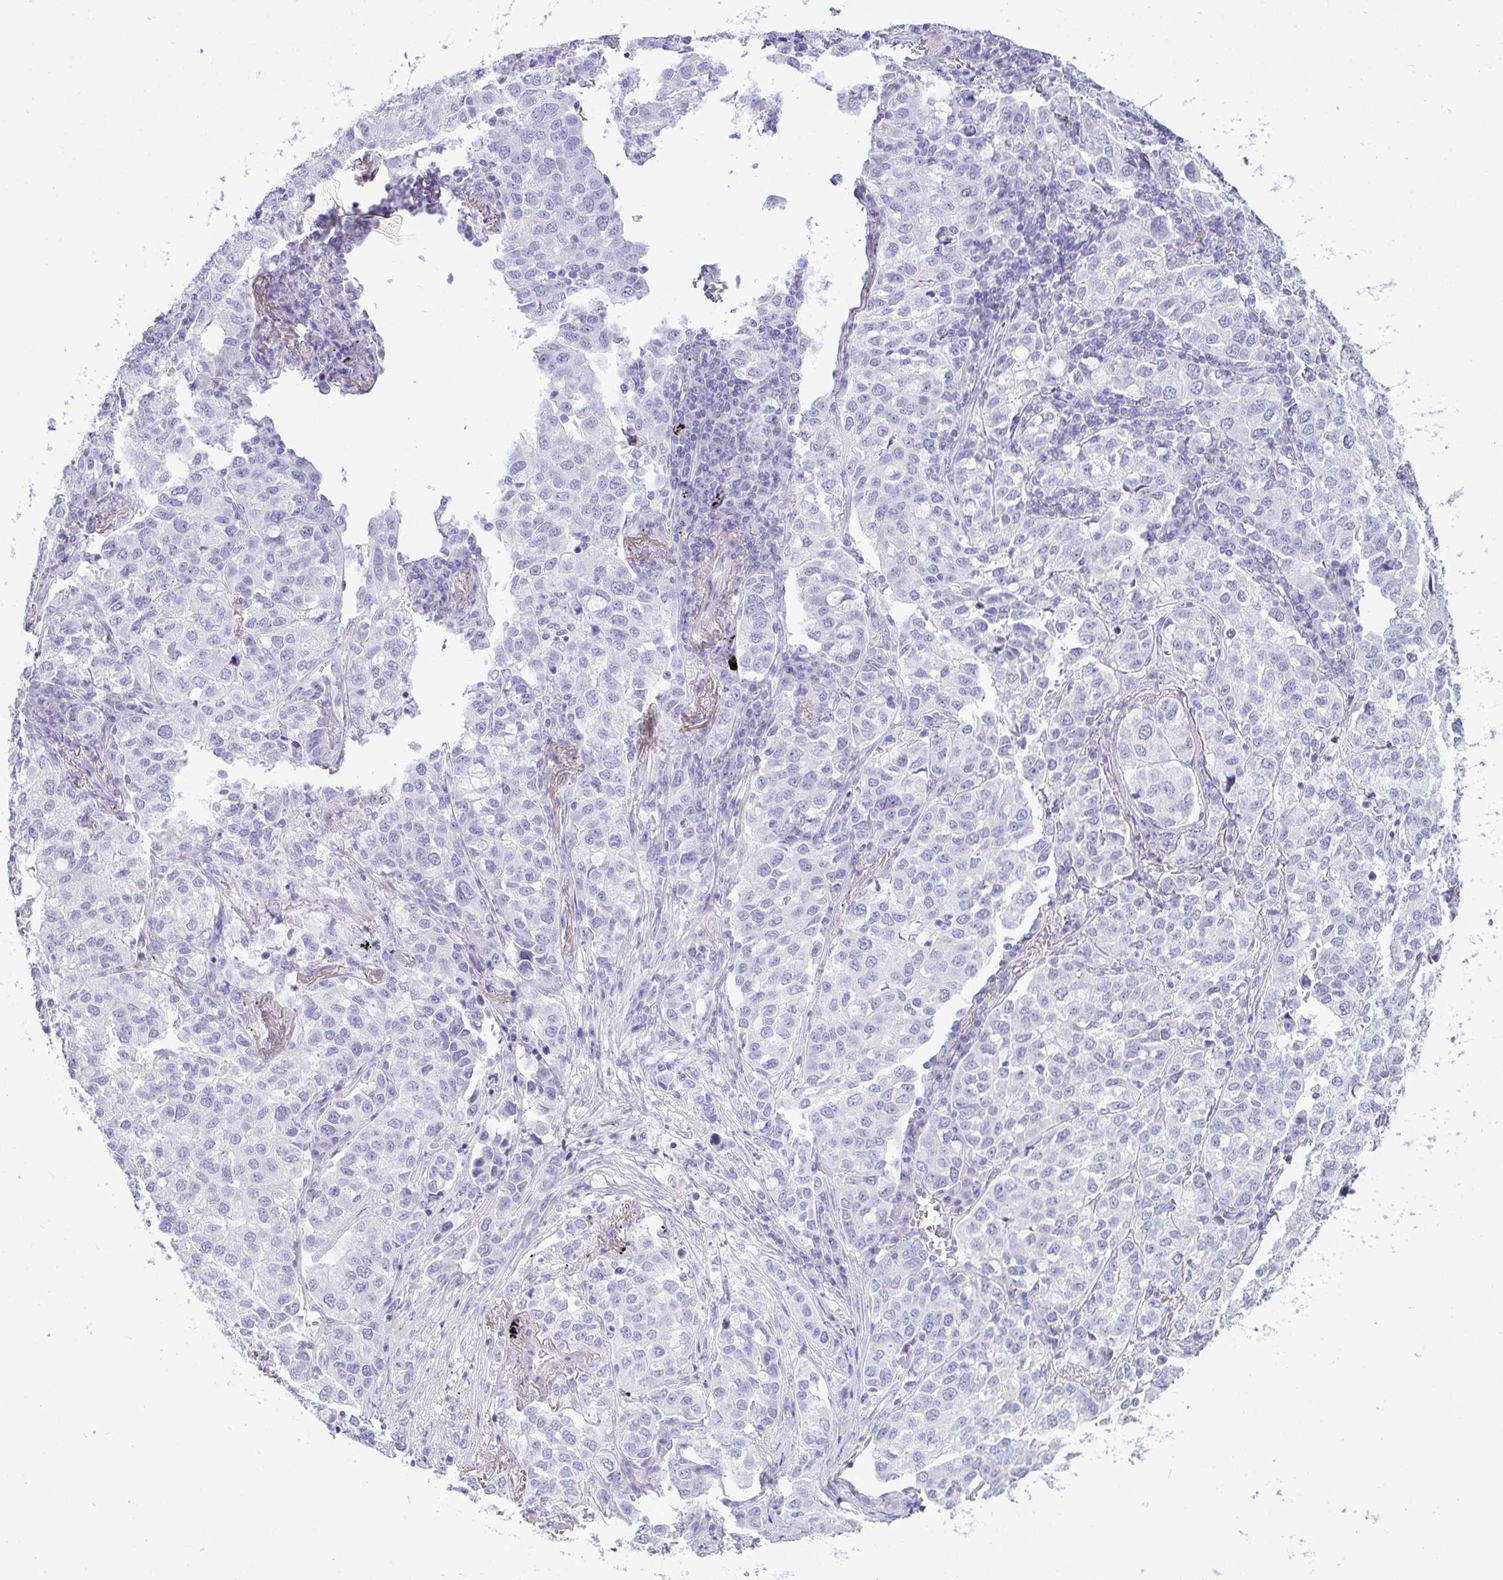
{"staining": {"intensity": "negative", "quantity": "none", "location": "none"}, "tissue": "lung cancer", "cell_type": "Tumor cells", "image_type": "cancer", "snomed": [{"axis": "morphology", "description": "Adenocarcinoma, NOS"}, {"axis": "morphology", "description": "Adenocarcinoma, metastatic, NOS"}, {"axis": "topography", "description": "Lymph node"}, {"axis": "topography", "description": "Lung"}], "caption": "There is no significant expression in tumor cells of lung cancer (metastatic adenocarcinoma).", "gene": "HSPB6", "patient": {"sex": "female", "age": 65}}